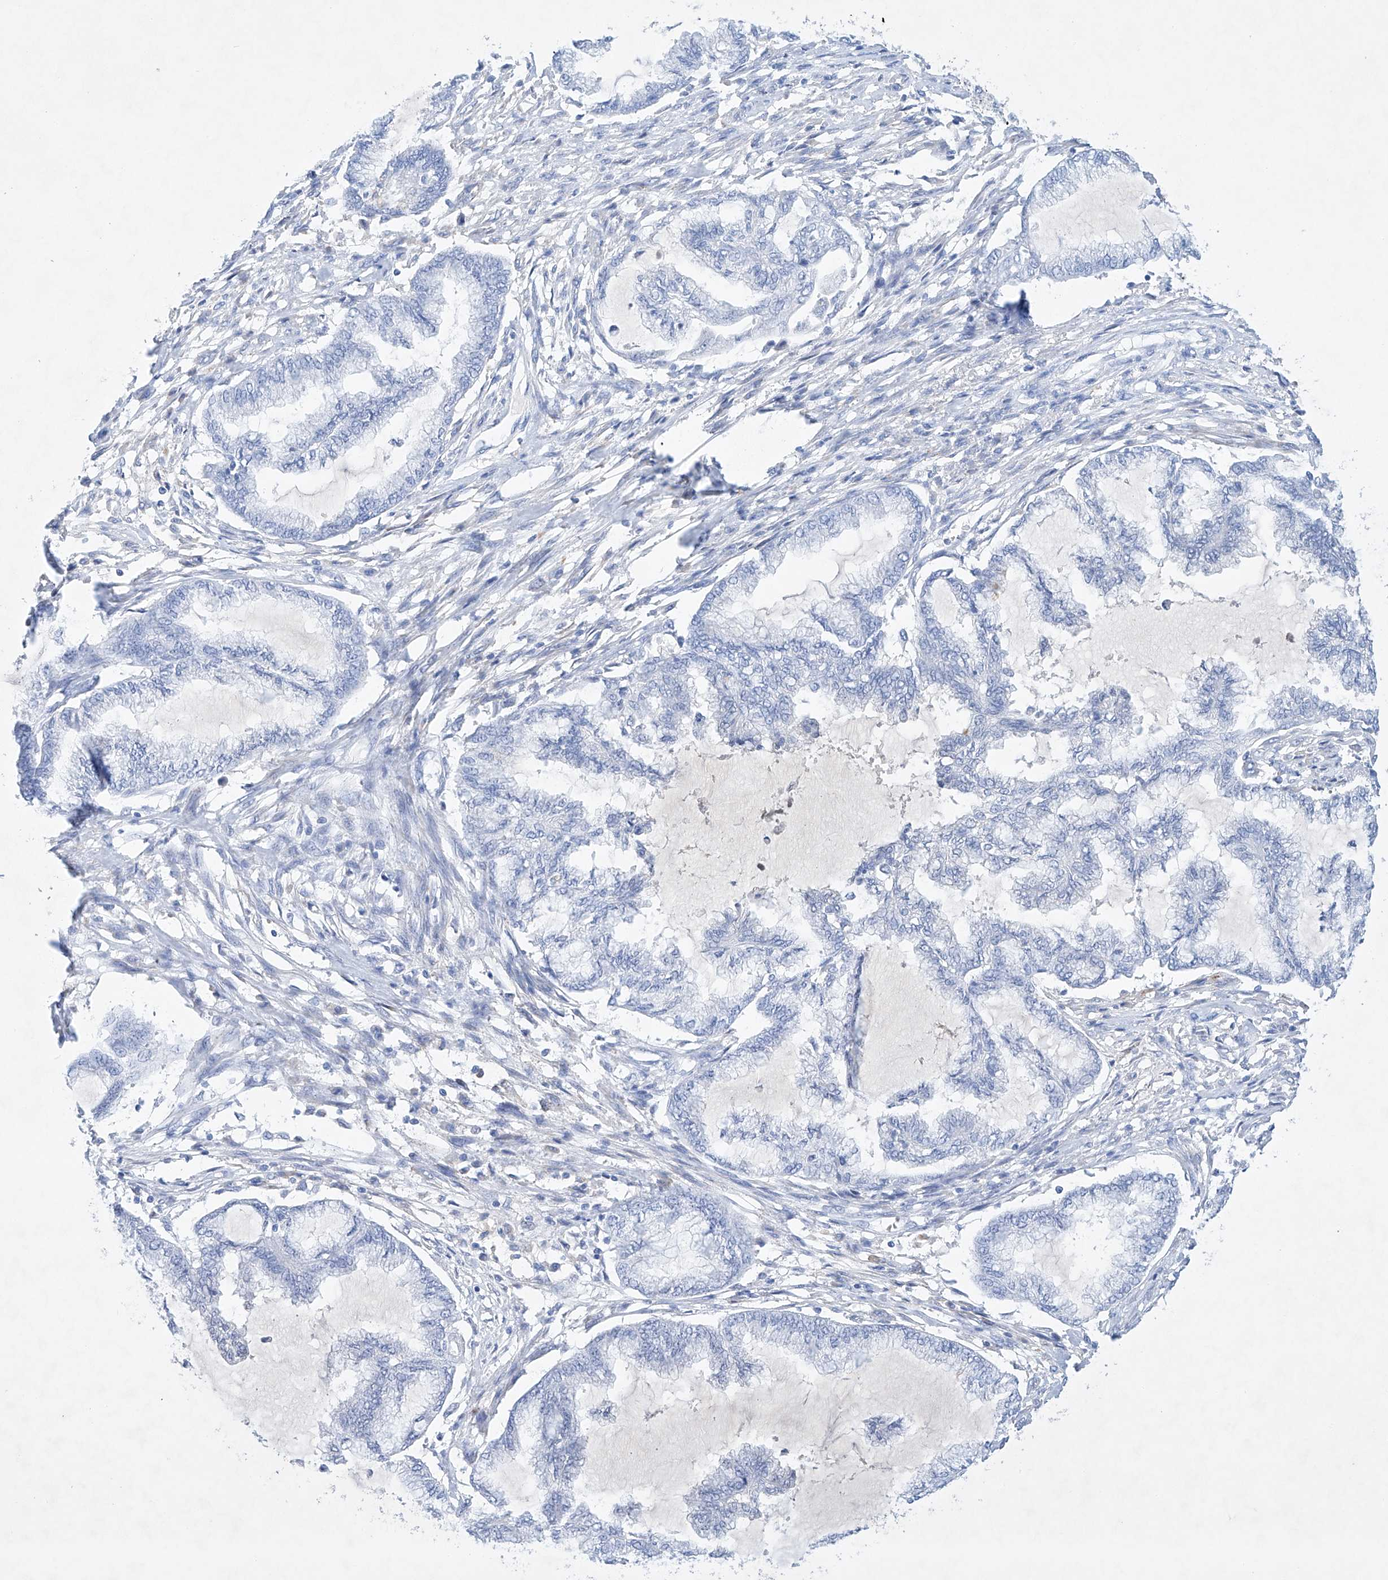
{"staining": {"intensity": "negative", "quantity": "none", "location": "none"}, "tissue": "endometrial cancer", "cell_type": "Tumor cells", "image_type": "cancer", "snomed": [{"axis": "morphology", "description": "Adenocarcinoma, NOS"}, {"axis": "topography", "description": "Endometrium"}], "caption": "Human endometrial cancer stained for a protein using IHC exhibits no positivity in tumor cells.", "gene": "LURAP1", "patient": {"sex": "female", "age": 86}}